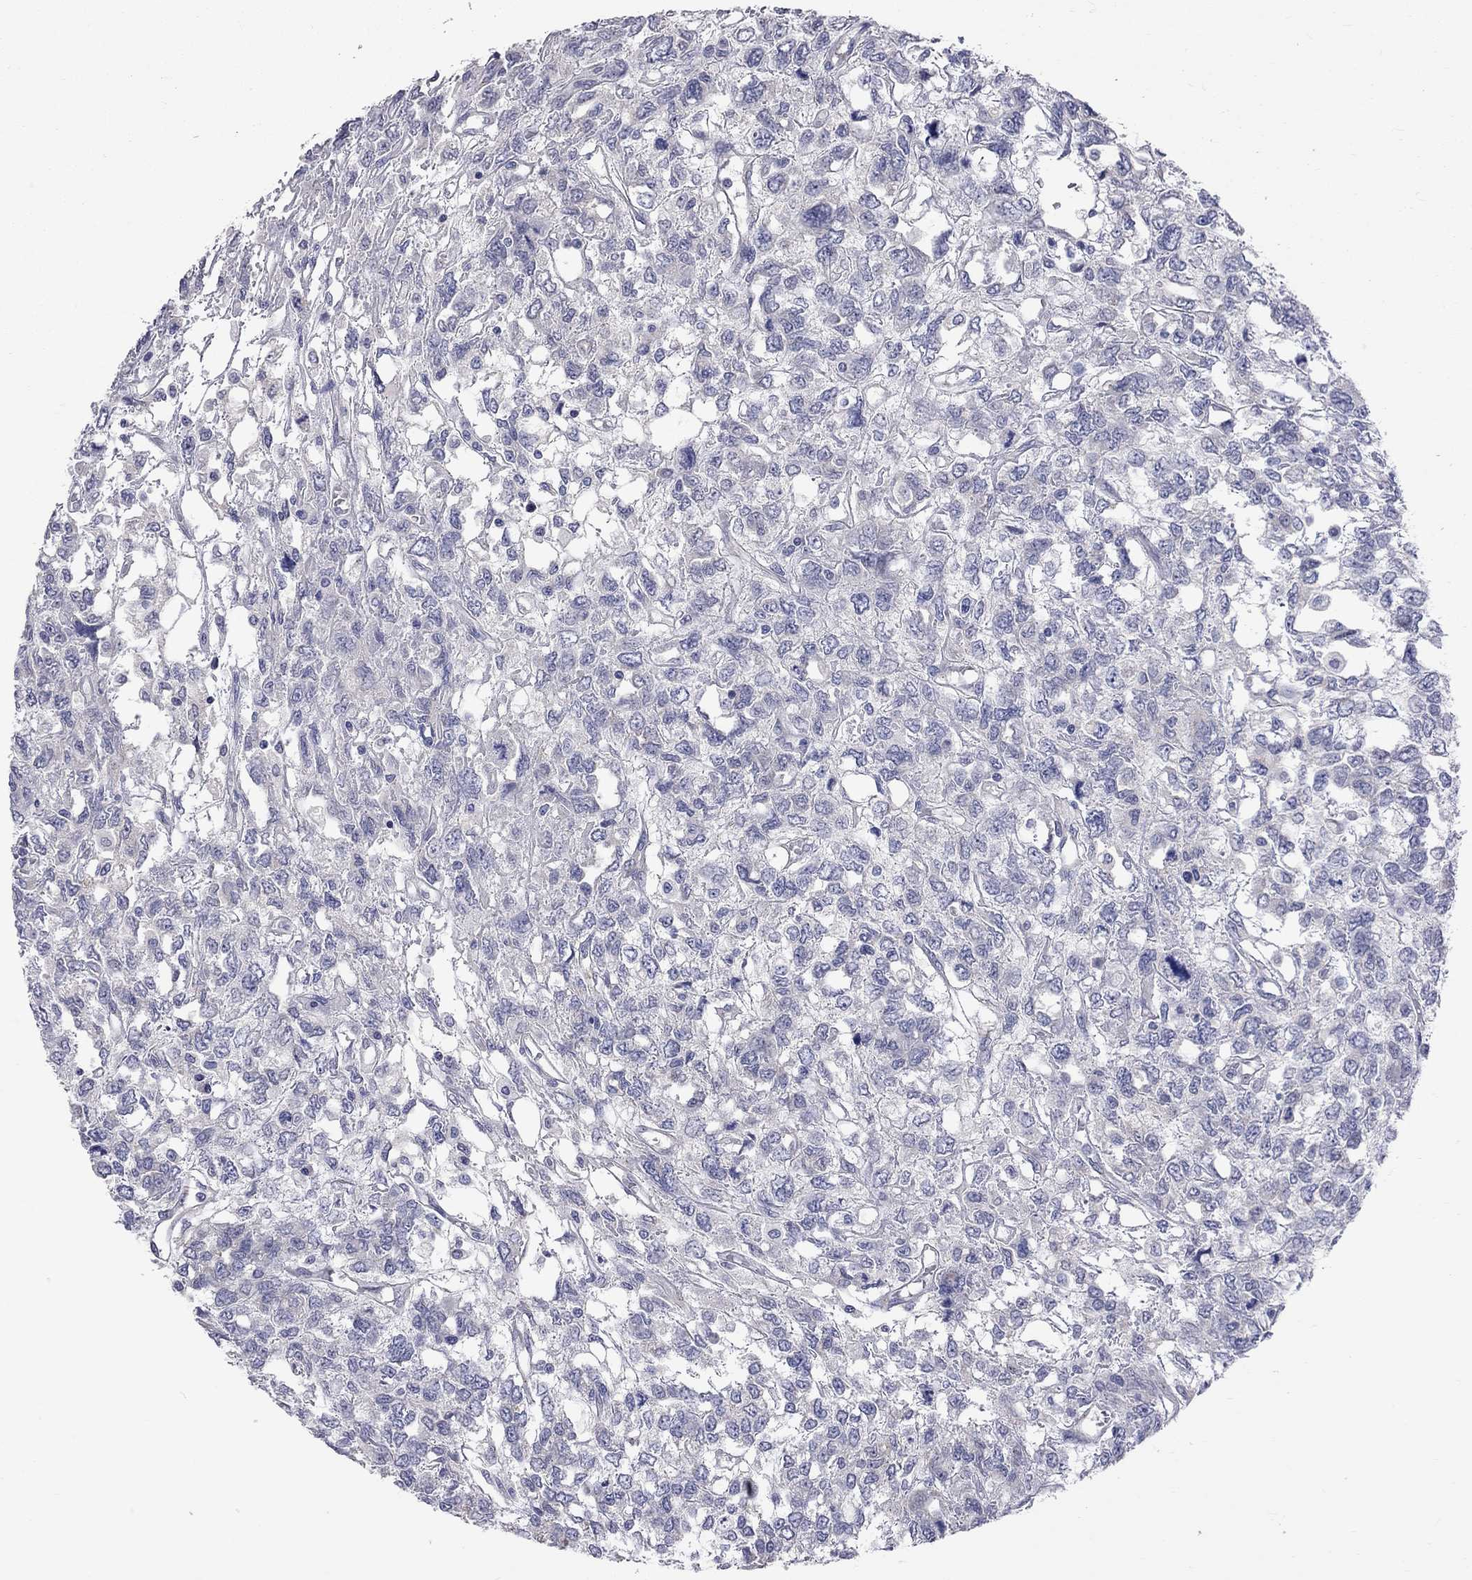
{"staining": {"intensity": "negative", "quantity": "none", "location": "none"}, "tissue": "testis cancer", "cell_type": "Tumor cells", "image_type": "cancer", "snomed": [{"axis": "morphology", "description": "Seminoma, NOS"}, {"axis": "topography", "description": "Testis"}], "caption": "Testis seminoma was stained to show a protein in brown. There is no significant positivity in tumor cells.", "gene": "OPRK1", "patient": {"sex": "male", "age": 52}}